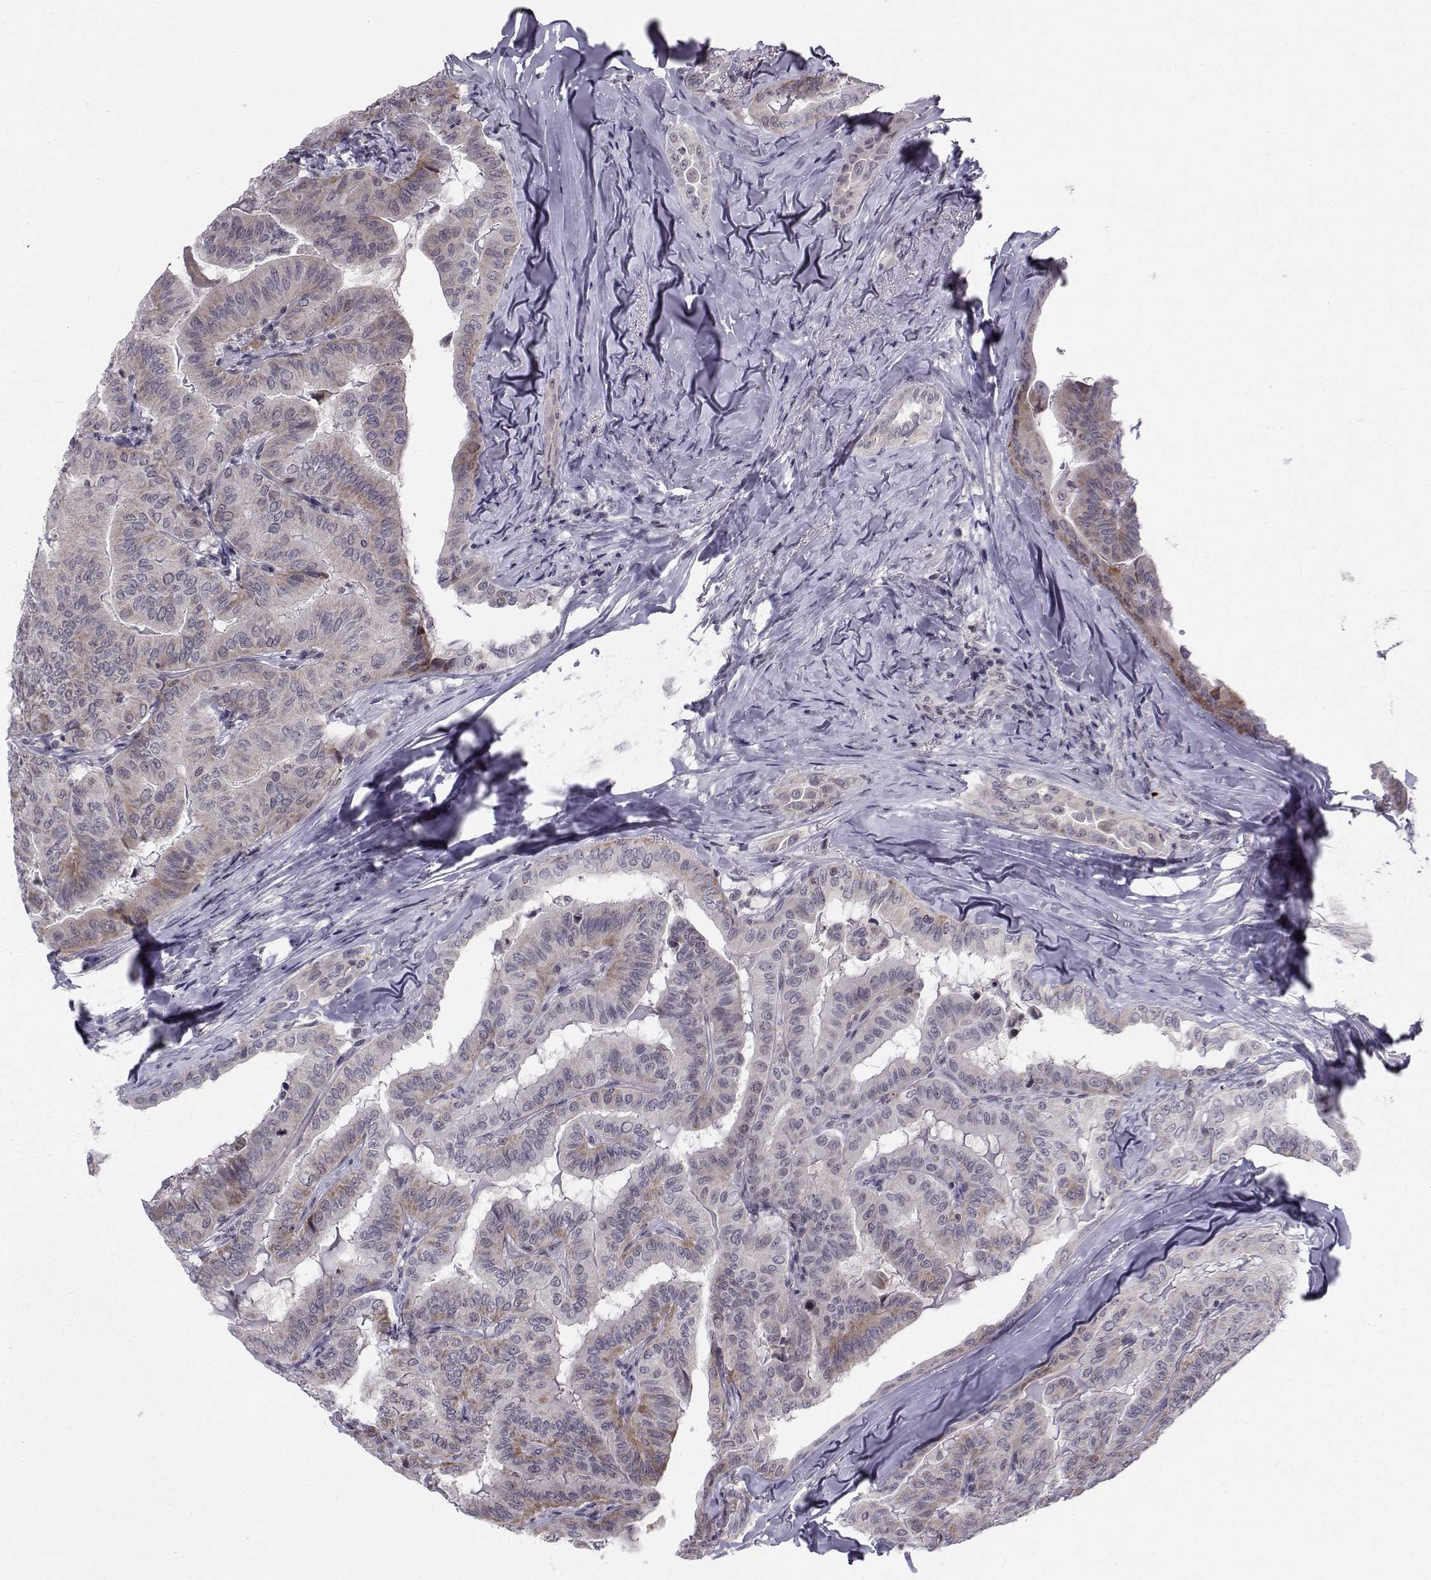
{"staining": {"intensity": "moderate", "quantity": "25%-75%", "location": "cytoplasmic/membranous"}, "tissue": "thyroid cancer", "cell_type": "Tumor cells", "image_type": "cancer", "snomed": [{"axis": "morphology", "description": "Papillary adenocarcinoma, NOS"}, {"axis": "topography", "description": "Thyroid gland"}], "caption": "Immunohistochemical staining of thyroid papillary adenocarcinoma reveals moderate cytoplasmic/membranous protein expression in approximately 25%-75% of tumor cells.", "gene": "MARCHF4", "patient": {"sex": "female", "age": 68}}